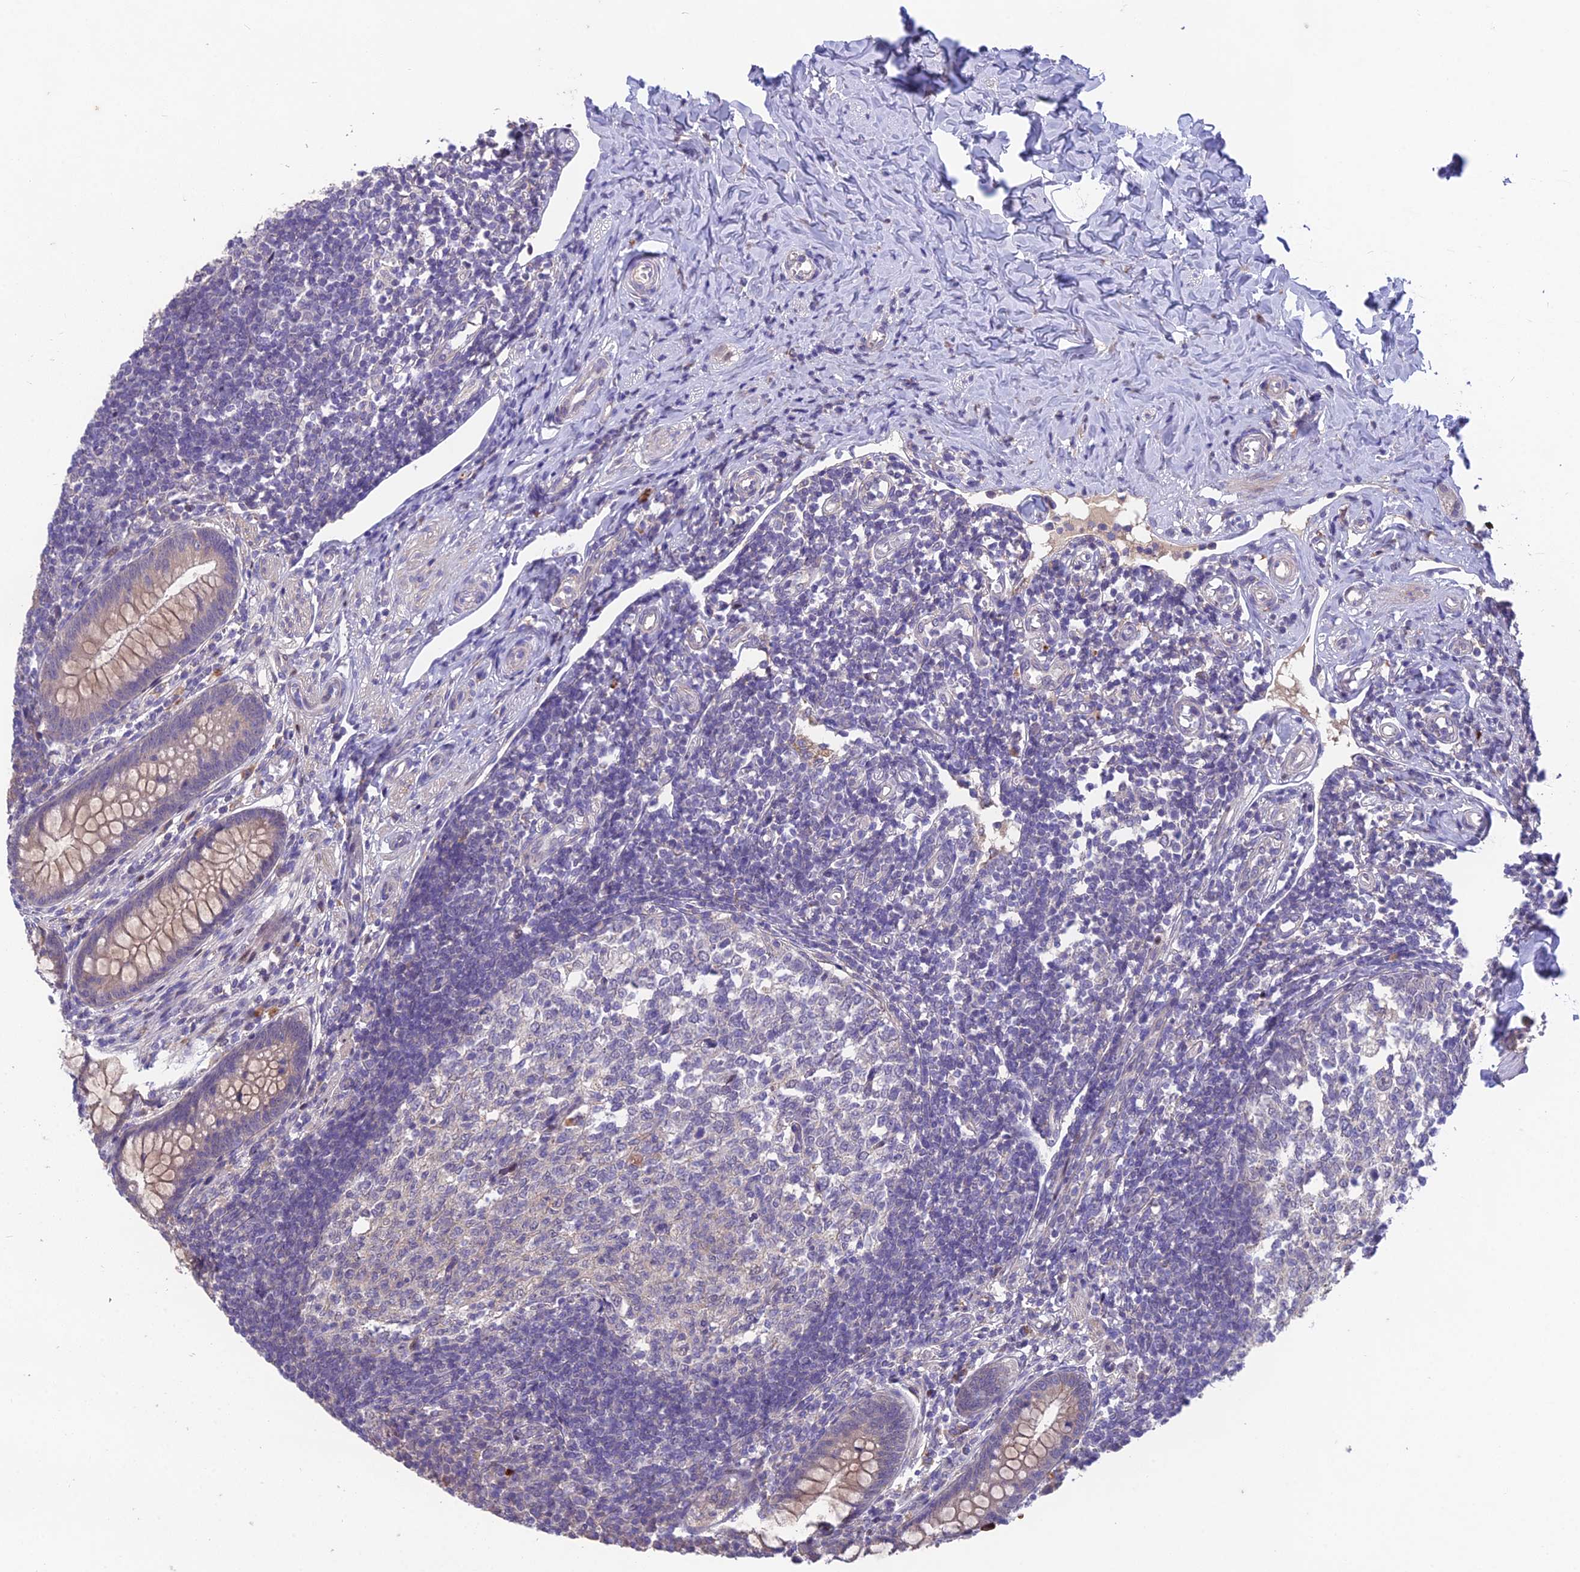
{"staining": {"intensity": "weak", "quantity": "25%-75%", "location": "cytoplasmic/membranous"}, "tissue": "appendix", "cell_type": "Glandular cells", "image_type": "normal", "snomed": [{"axis": "morphology", "description": "Normal tissue, NOS"}, {"axis": "topography", "description": "Appendix"}], "caption": "The histopathology image demonstrates staining of benign appendix, revealing weak cytoplasmic/membranous protein positivity (brown color) within glandular cells.", "gene": "PUS10", "patient": {"sex": "female", "age": 33}}